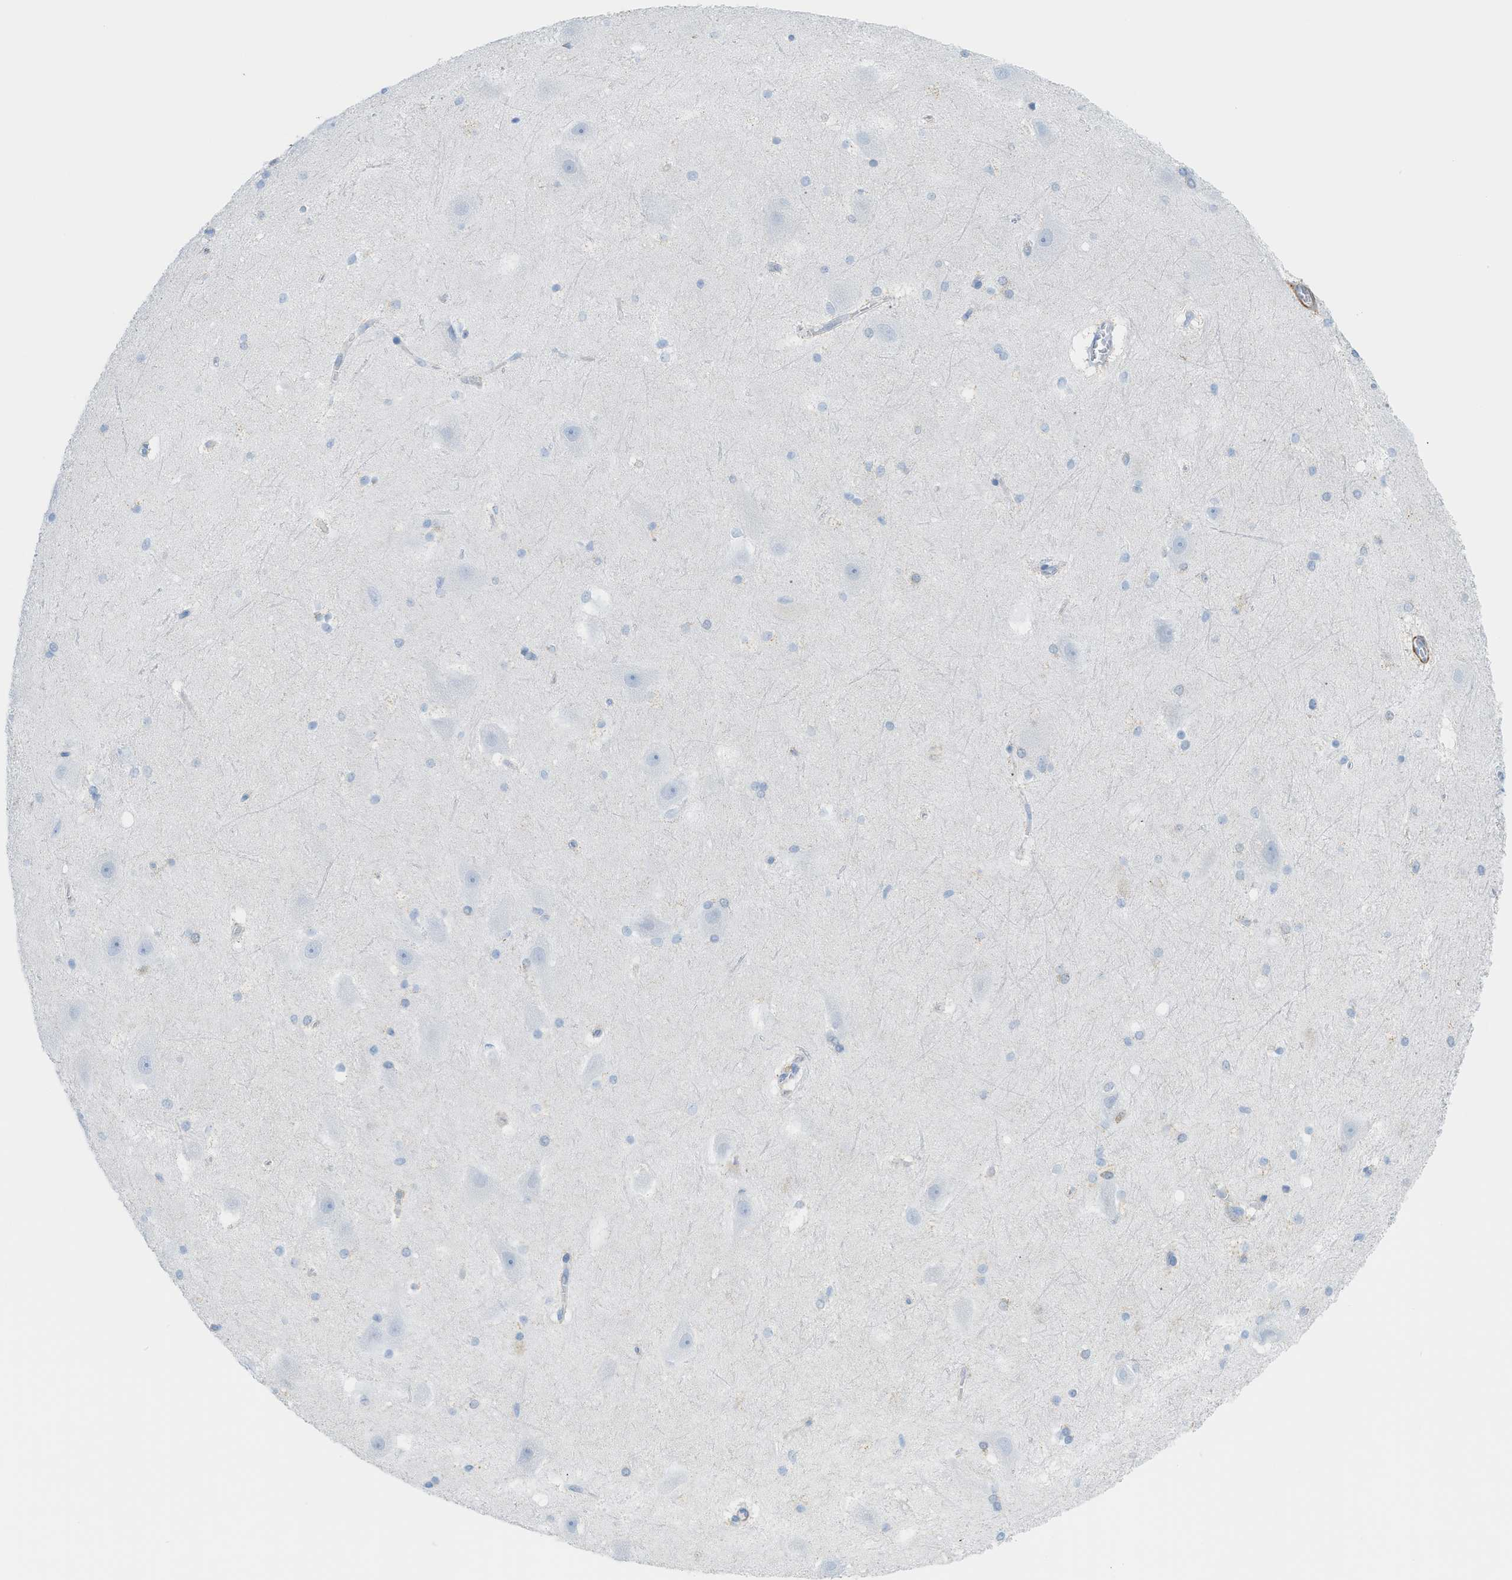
{"staining": {"intensity": "negative", "quantity": "none", "location": "none"}, "tissue": "hippocampus", "cell_type": "Glial cells", "image_type": "normal", "snomed": [{"axis": "morphology", "description": "Normal tissue, NOS"}, {"axis": "topography", "description": "Hippocampus"}], "caption": "Histopathology image shows no protein expression in glial cells of unremarkable hippocampus. (DAB (3,3'-diaminobenzidine) immunohistochemistry, high magnification).", "gene": "MYH11", "patient": {"sex": "female", "age": 19}}